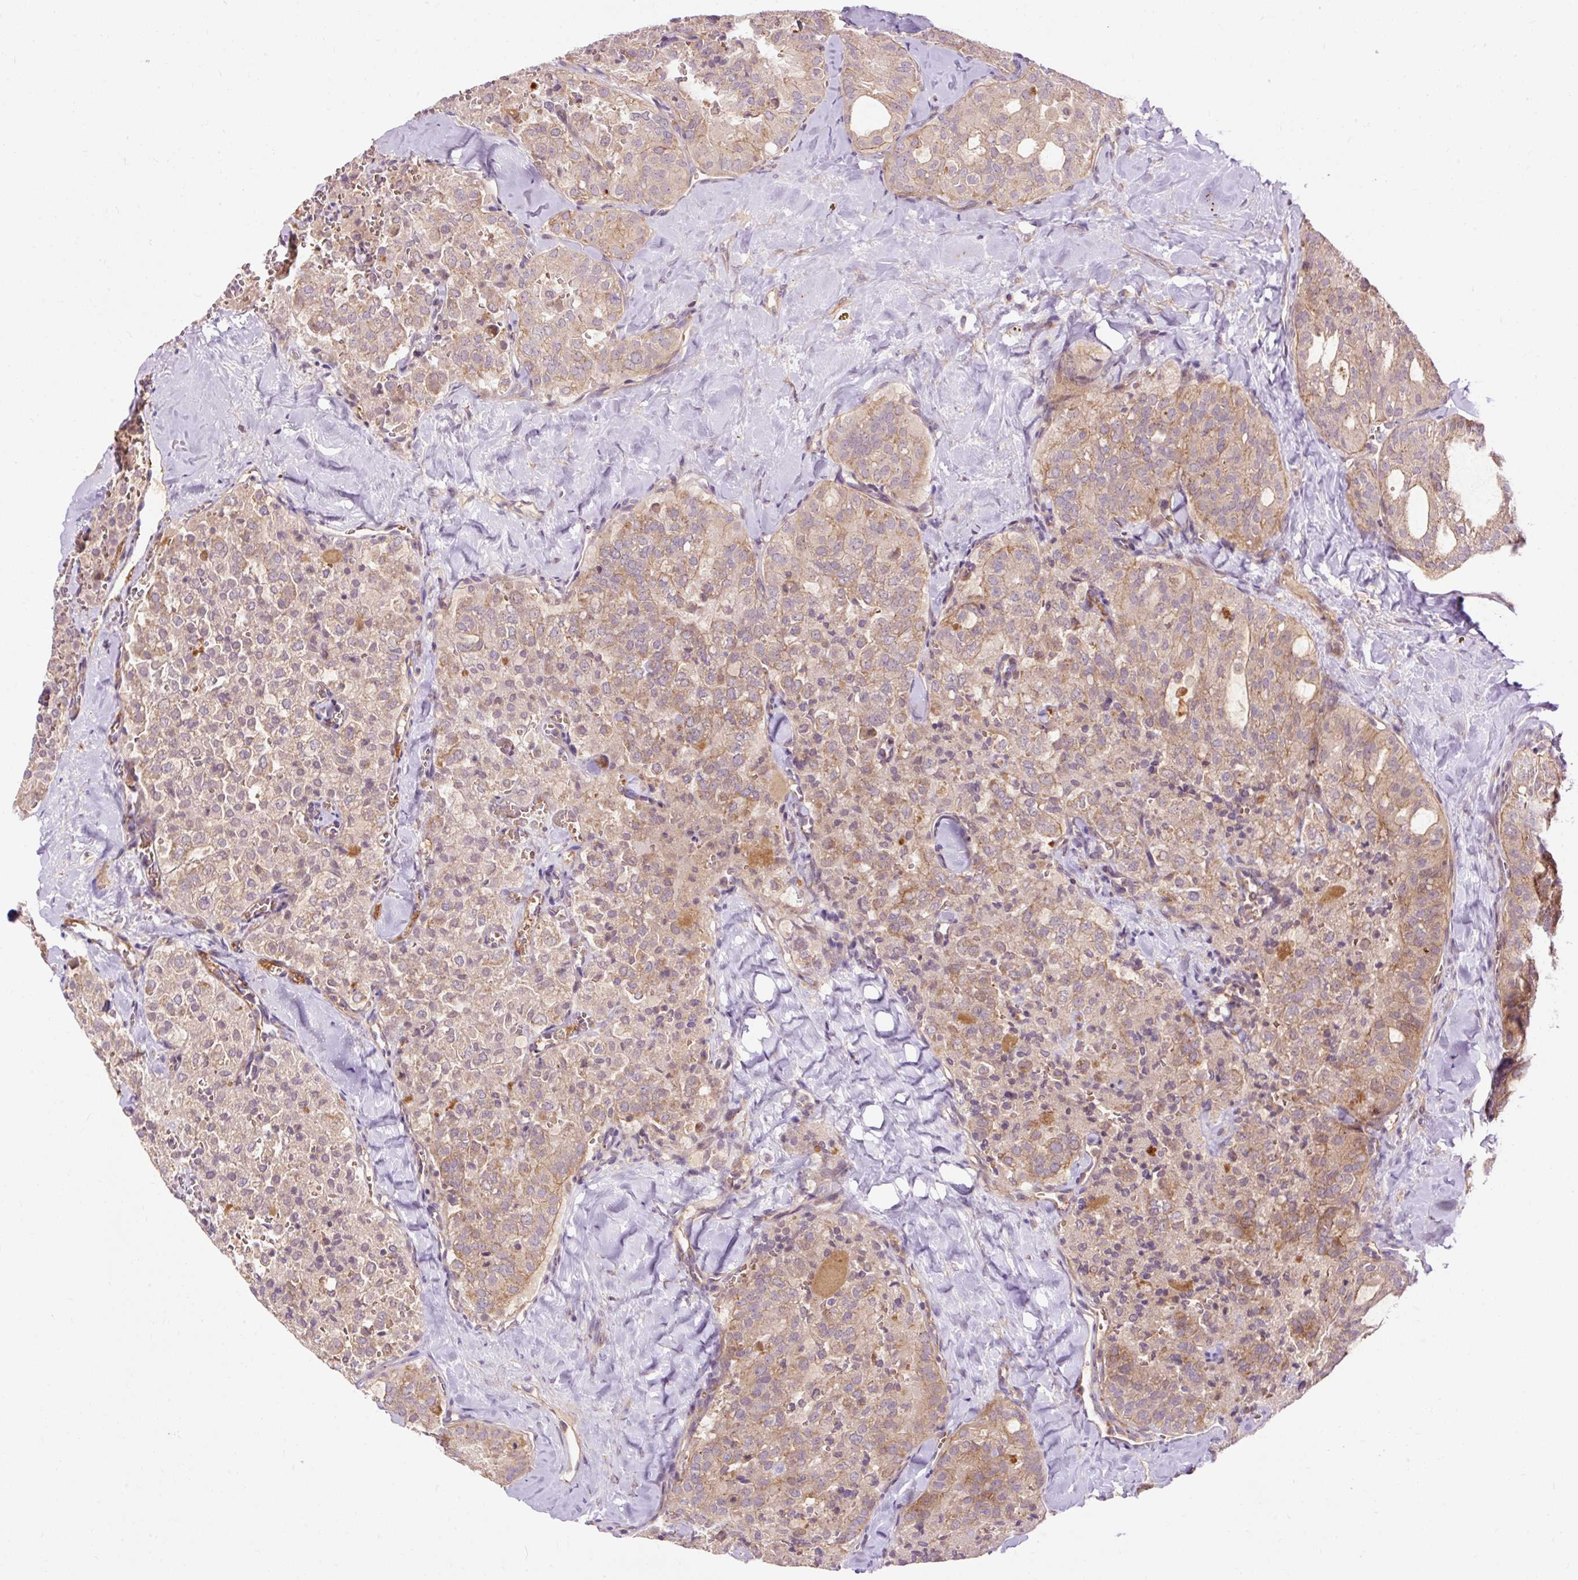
{"staining": {"intensity": "weak", "quantity": "<25%", "location": "cytoplasmic/membranous"}, "tissue": "thyroid cancer", "cell_type": "Tumor cells", "image_type": "cancer", "snomed": [{"axis": "morphology", "description": "Follicular adenoma carcinoma, NOS"}, {"axis": "topography", "description": "Thyroid gland"}], "caption": "Protein analysis of follicular adenoma carcinoma (thyroid) shows no significant positivity in tumor cells.", "gene": "RIPOR3", "patient": {"sex": "male", "age": 75}}